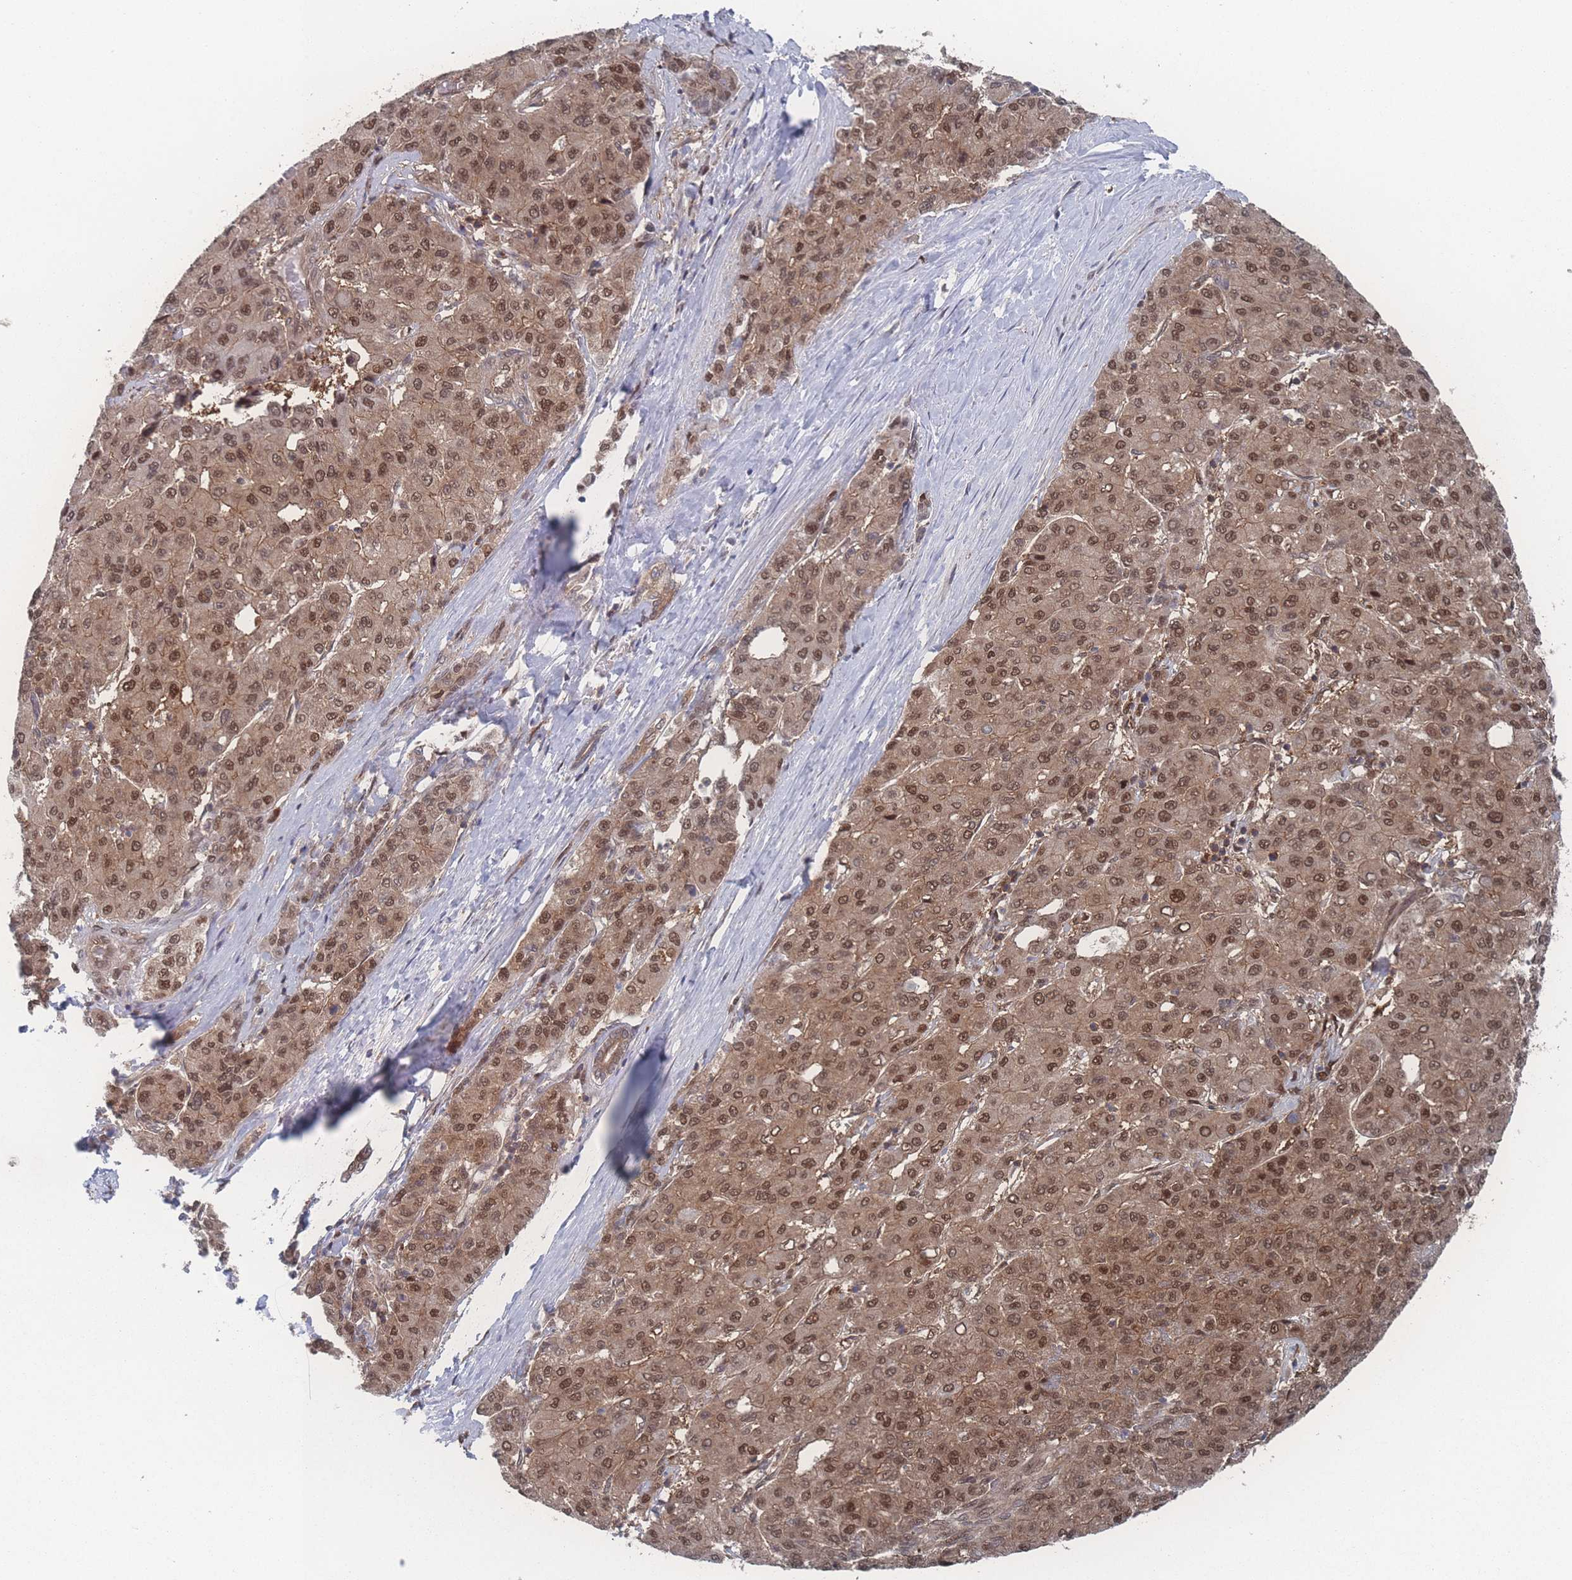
{"staining": {"intensity": "moderate", "quantity": ">75%", "location": "cytoplasmic/membranous,nuclear"}, "tissue": "liver cancer", "cell_type": "Tumor cells", "image_type": "cancer", "snomed": [{"axis": "morphology", "description": "Carcinoma, Hepatocellular, NOS"}, {"axis": "topography", "description": "Liver"}], "caption": "This is a histology image of immunohistochemistry (IHC) staining of liver cancer, which shows moderate expression in the cytoplasmic/membranous and nuclear of tumor cells.", "gene": "PSMA1", "patient": {"sex": "male", "age": 65}}